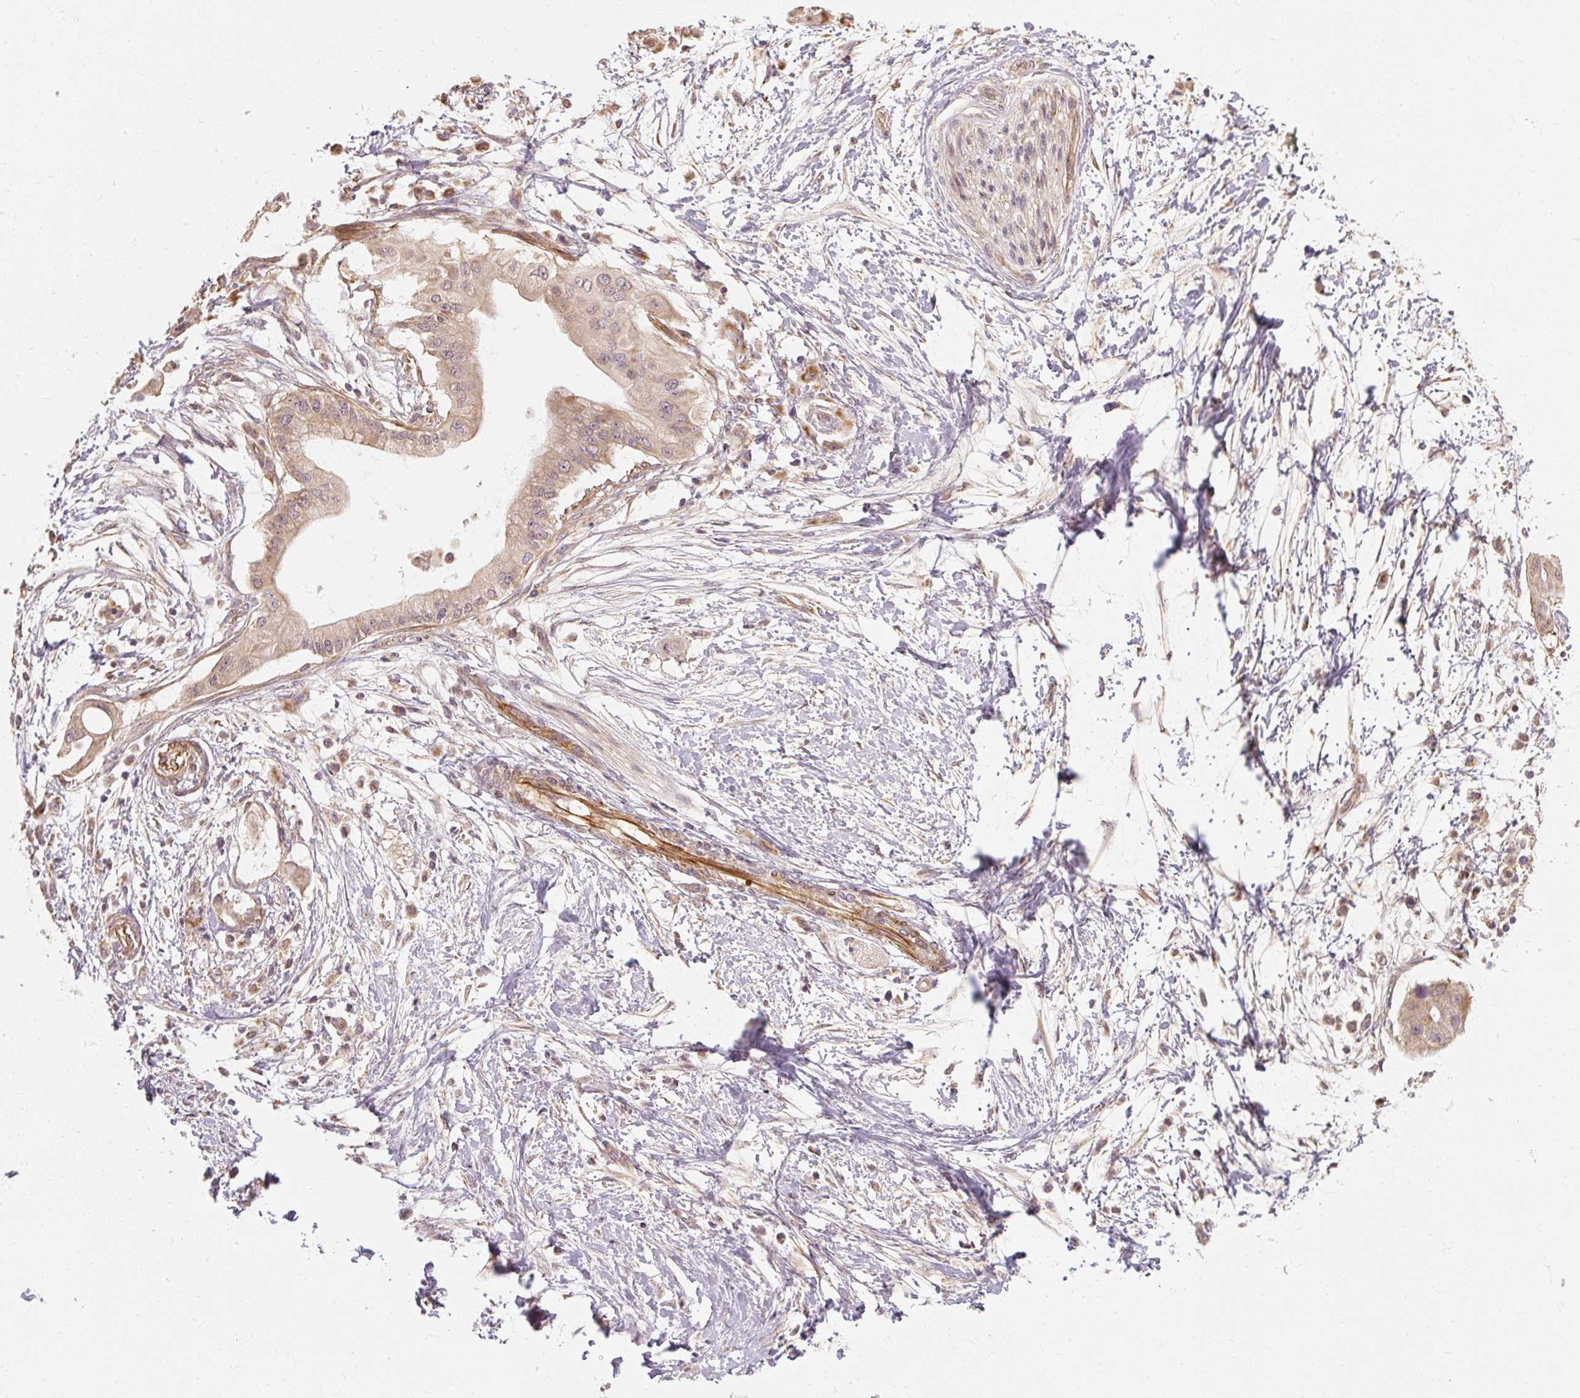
{"staining": {"intensity": "weak", "quantity": "25%-75%", "location": "cytoplasmic/membranous,nuclear"}, "tissue": "pancreatic cancer", "cell_type": "Tumor cells", "image_type": "cancer", "snomed": [{"axis": "morphology", "description": "Adenocarcinoma, NOS"}, {"axis": "topography", "description": "Pancreas"}], "caption": "The photomicrograph exhibits a brown stain indicating the presence of a protein in the cytoplasmic/membranous and nuclear of tumor cells in pancreatic cancer.", "gene": "RB1CC1", "patient": {"sex": "male", "age": 68}}